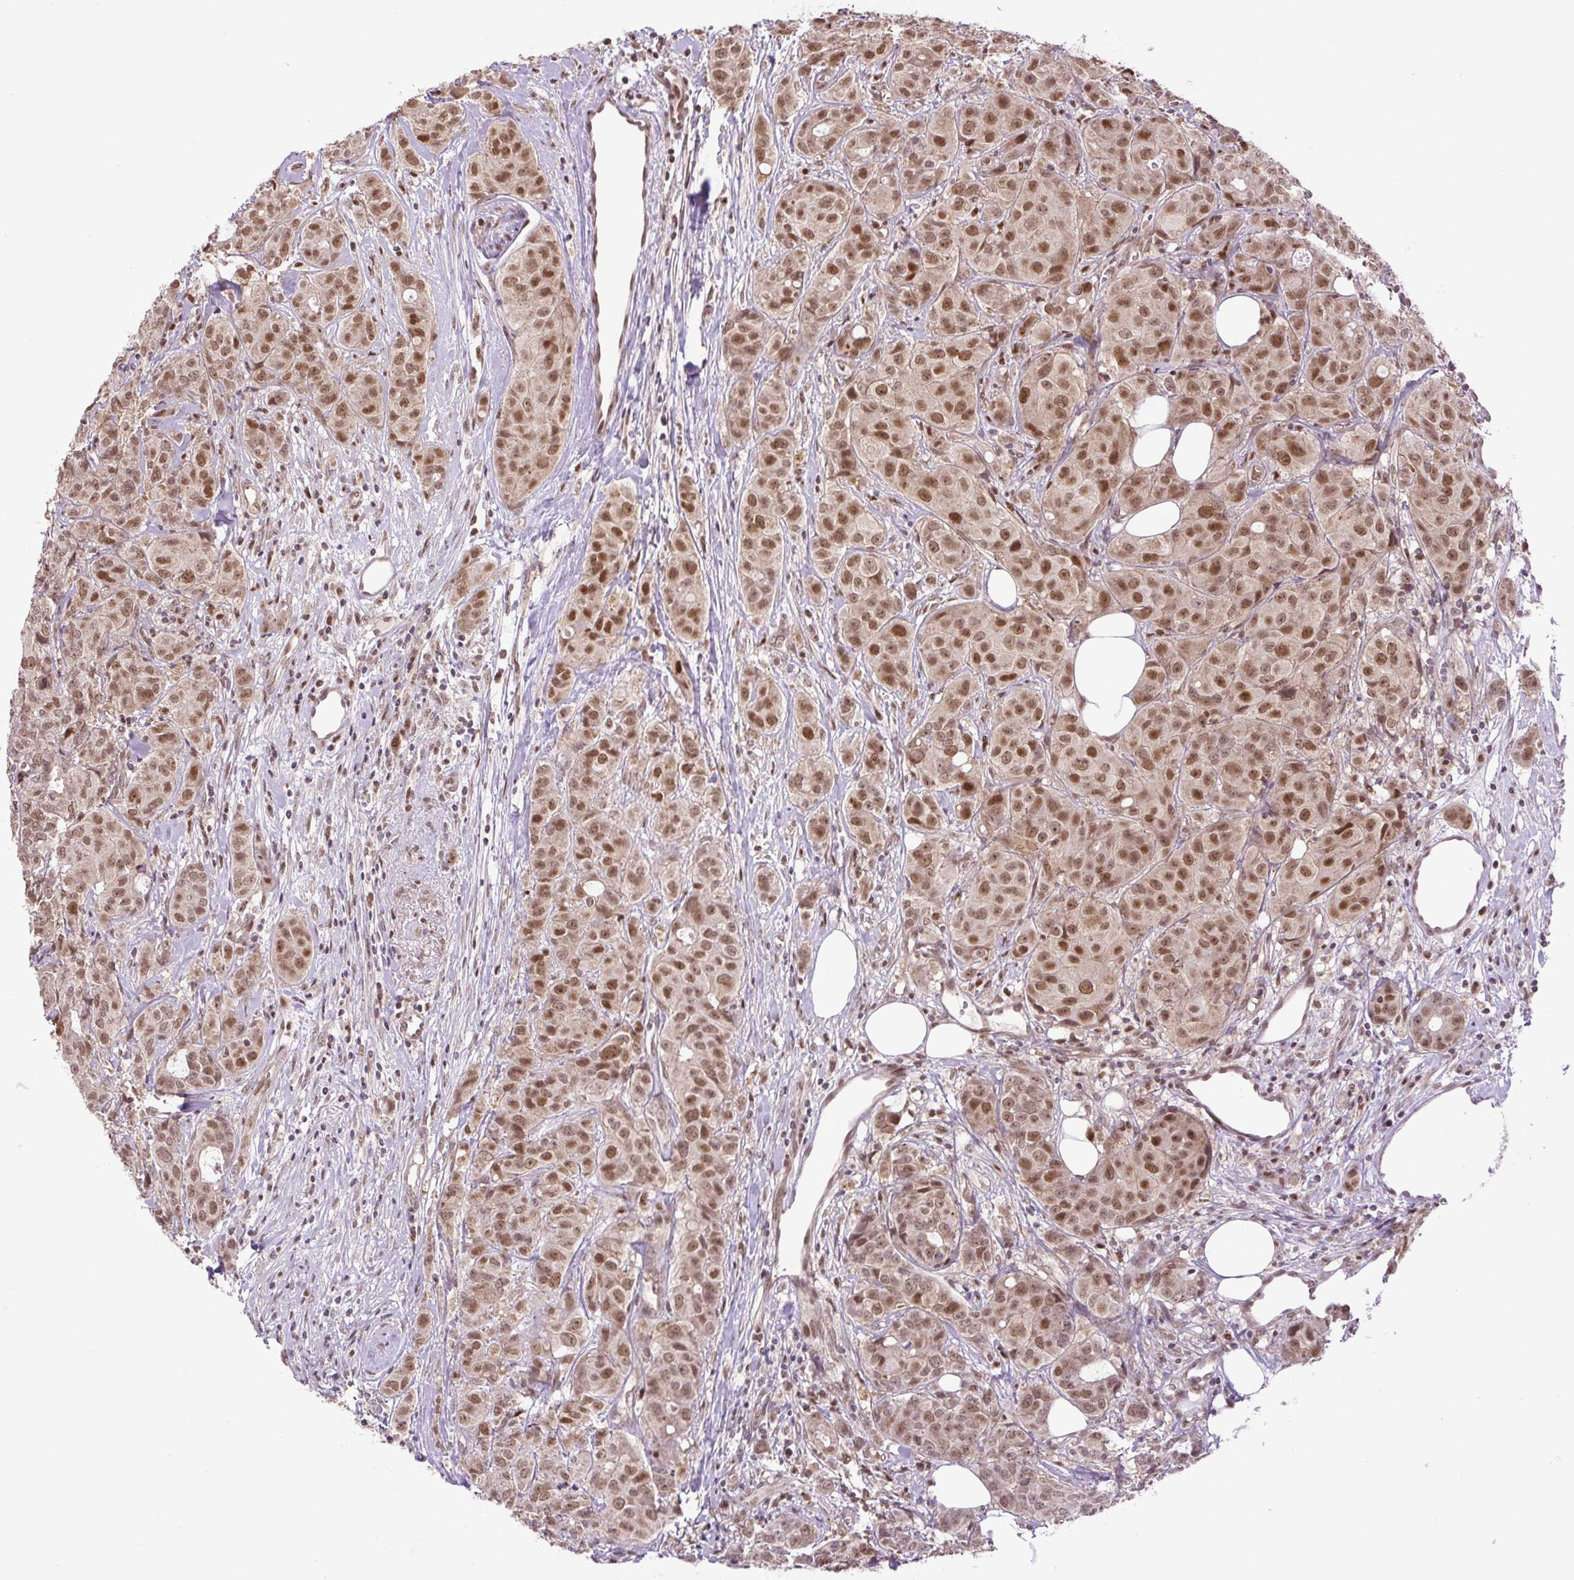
{"staining": {"intensity": "moderate", "quantity": ">75%", "location": "nuclear"}, "tissue": "breast cancer", "cell_type": "Tumor cells", "image_type": "cancer", "snomed": [{"axis": "morphology", "description": "Duct carcinoma"}, {"axis": "topography", "description": "Breast"}], "caption": "This image reveals immunohistochemistry staining of breast cancer, with medium moderate nuclear positivity in approximately >75% of tumor cells.", "gene": "KPNA1", "patient": {"sex": "female", "age": 43}}